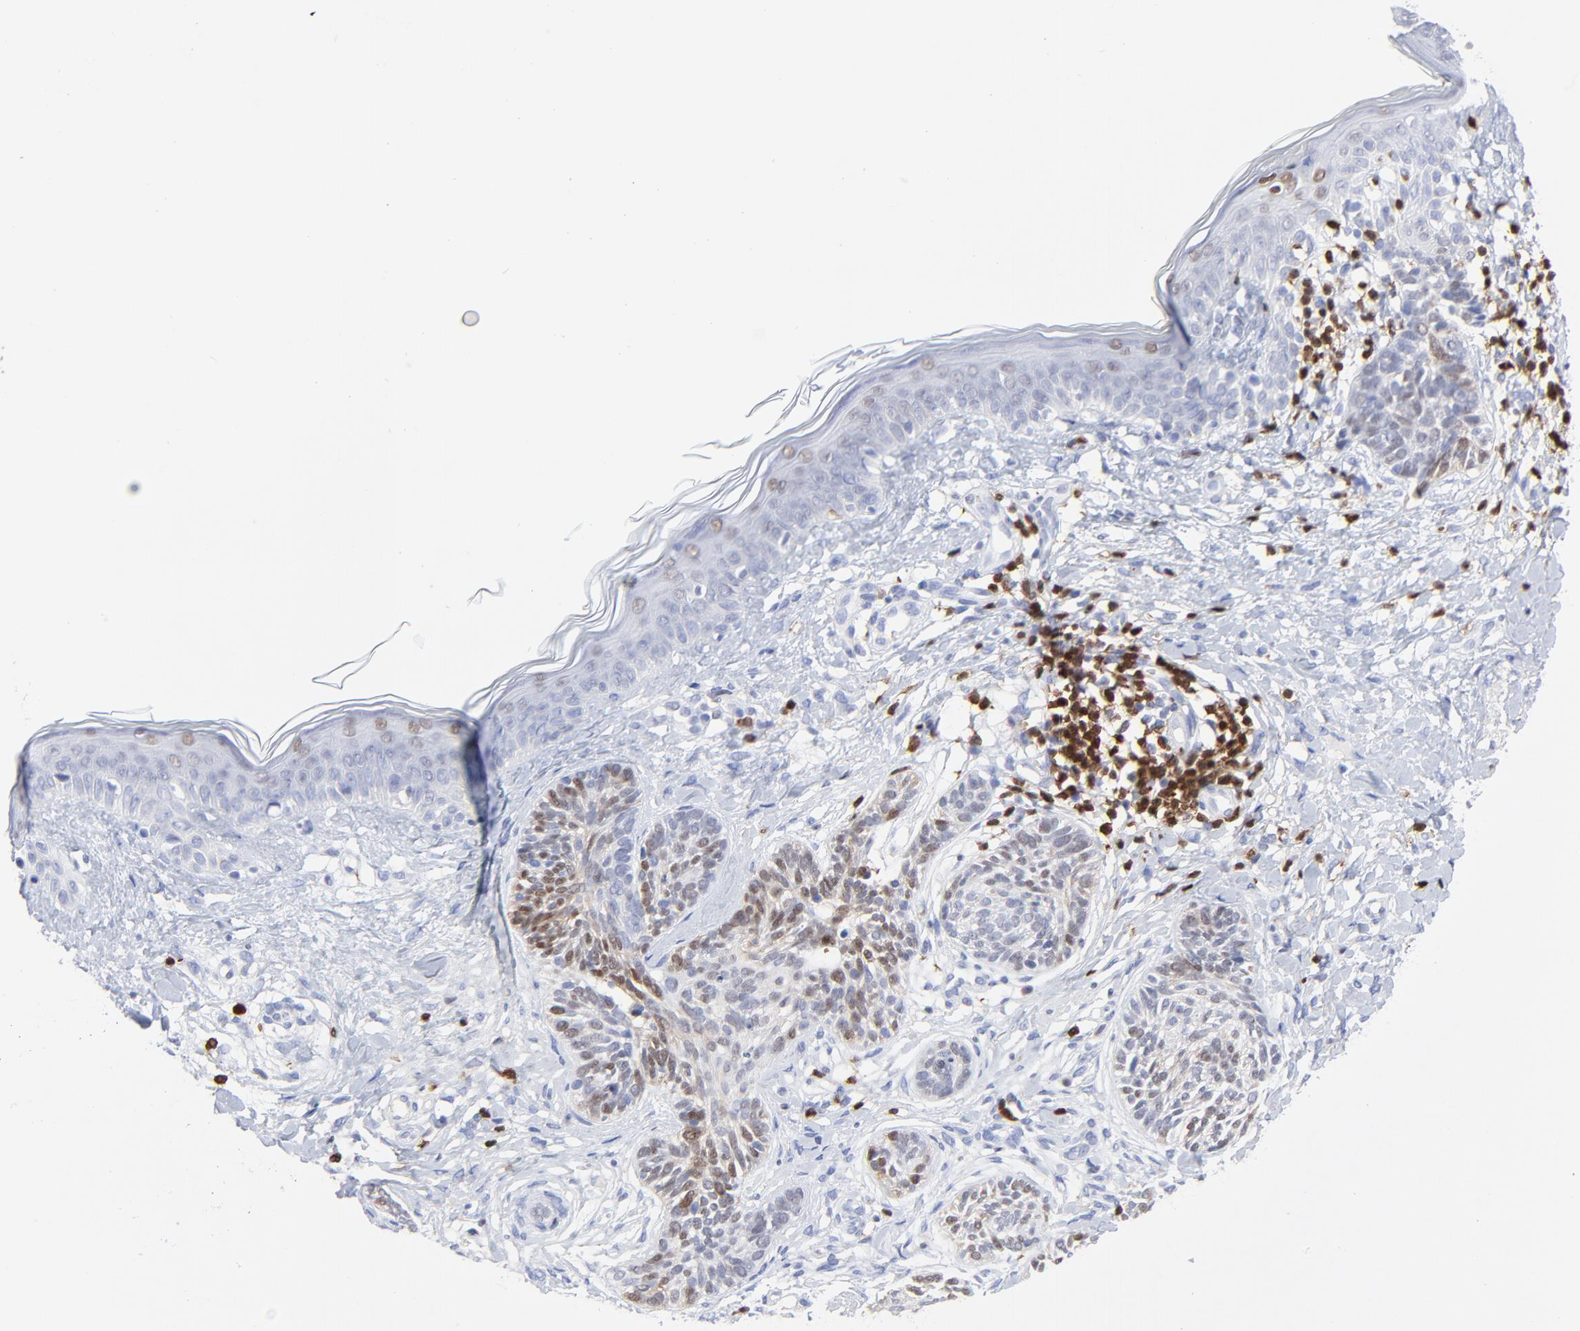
{"staining": {"intensity": "moderate", "quantity": "25%-75%", "location": "nuclear"}, "tissue": "skin cancer", "cell_type": "Tumor cells", "image_type": "cancer", "snomed": [{"axis": "morphology", "description": "Normal tissue, NOS"}, {"axis": "morphology", "description": "Basal cell carcinoma"}, {"axis": "topography", "description": "Skin"}], "caption": "There is medium levels of moderate nuclear positivity in tumor cells of skin cancer, as demonstrated by immunohistochemical staining (brown color).", "gene": "ZAP70", "patient": {"sex": "male", "age": 63}}